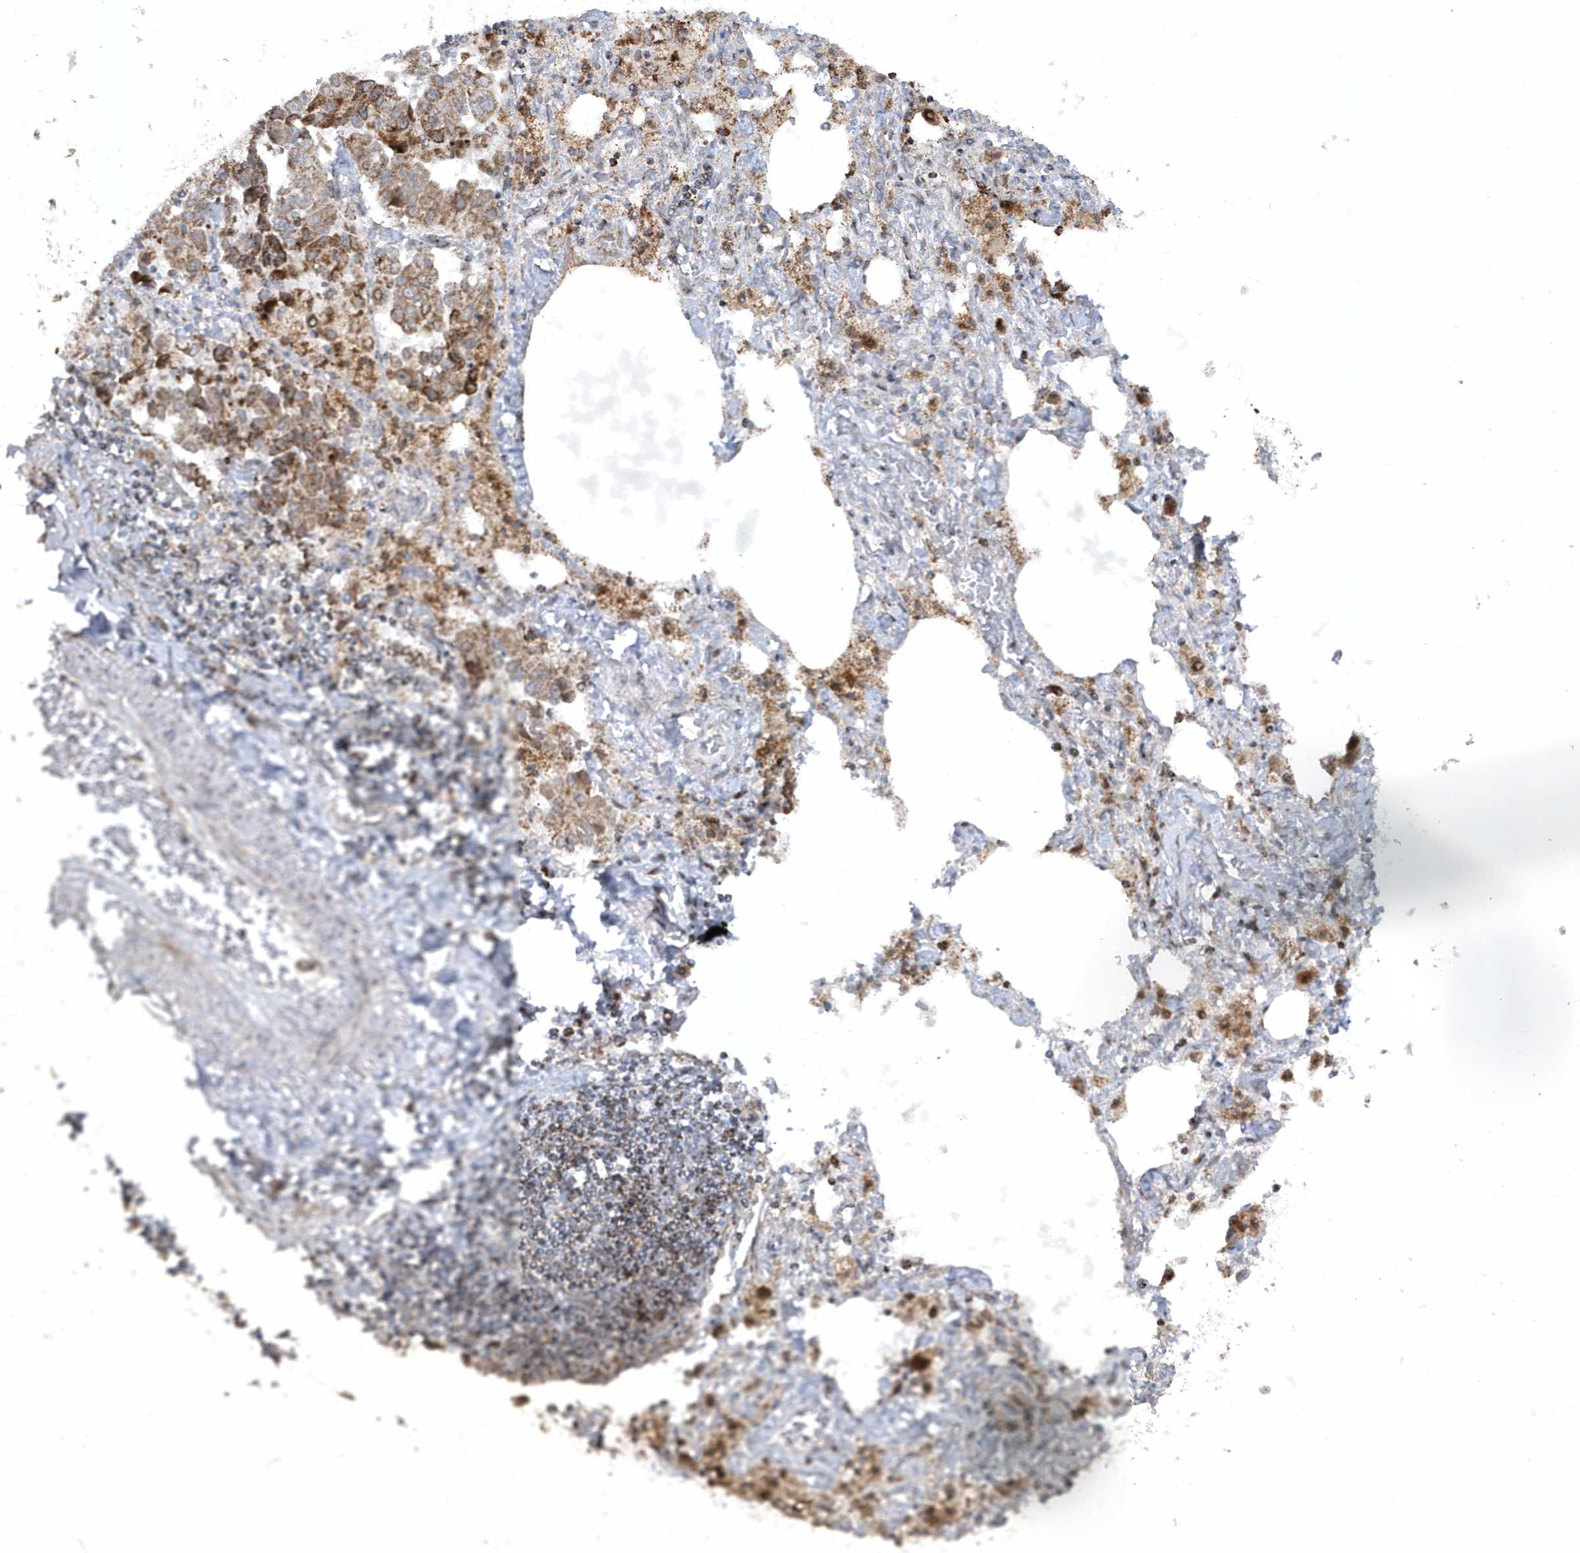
{"staining": {"intensity": "moderate", "quantity": ">75%", "location": "cytoplasmic/membranous"}, "tissue": "lung cancer", "cell_type": "Tumor cells", "image_type": "cancer", "snomed": [{"axis": "morphology", "description": "Adenocarcinoma, NOS"}, {"axis": "topography", "description": "Lung"}], "caption": "The micrograph demonstrates immunohistochemical staining of lung cancer (adenocarcinoma). There is moderate cytoplasmic/membranous expression is seen in about >75% of tumor cells.", "gene": "CRY2", "patient": {"sex": "female", "age": 51}}